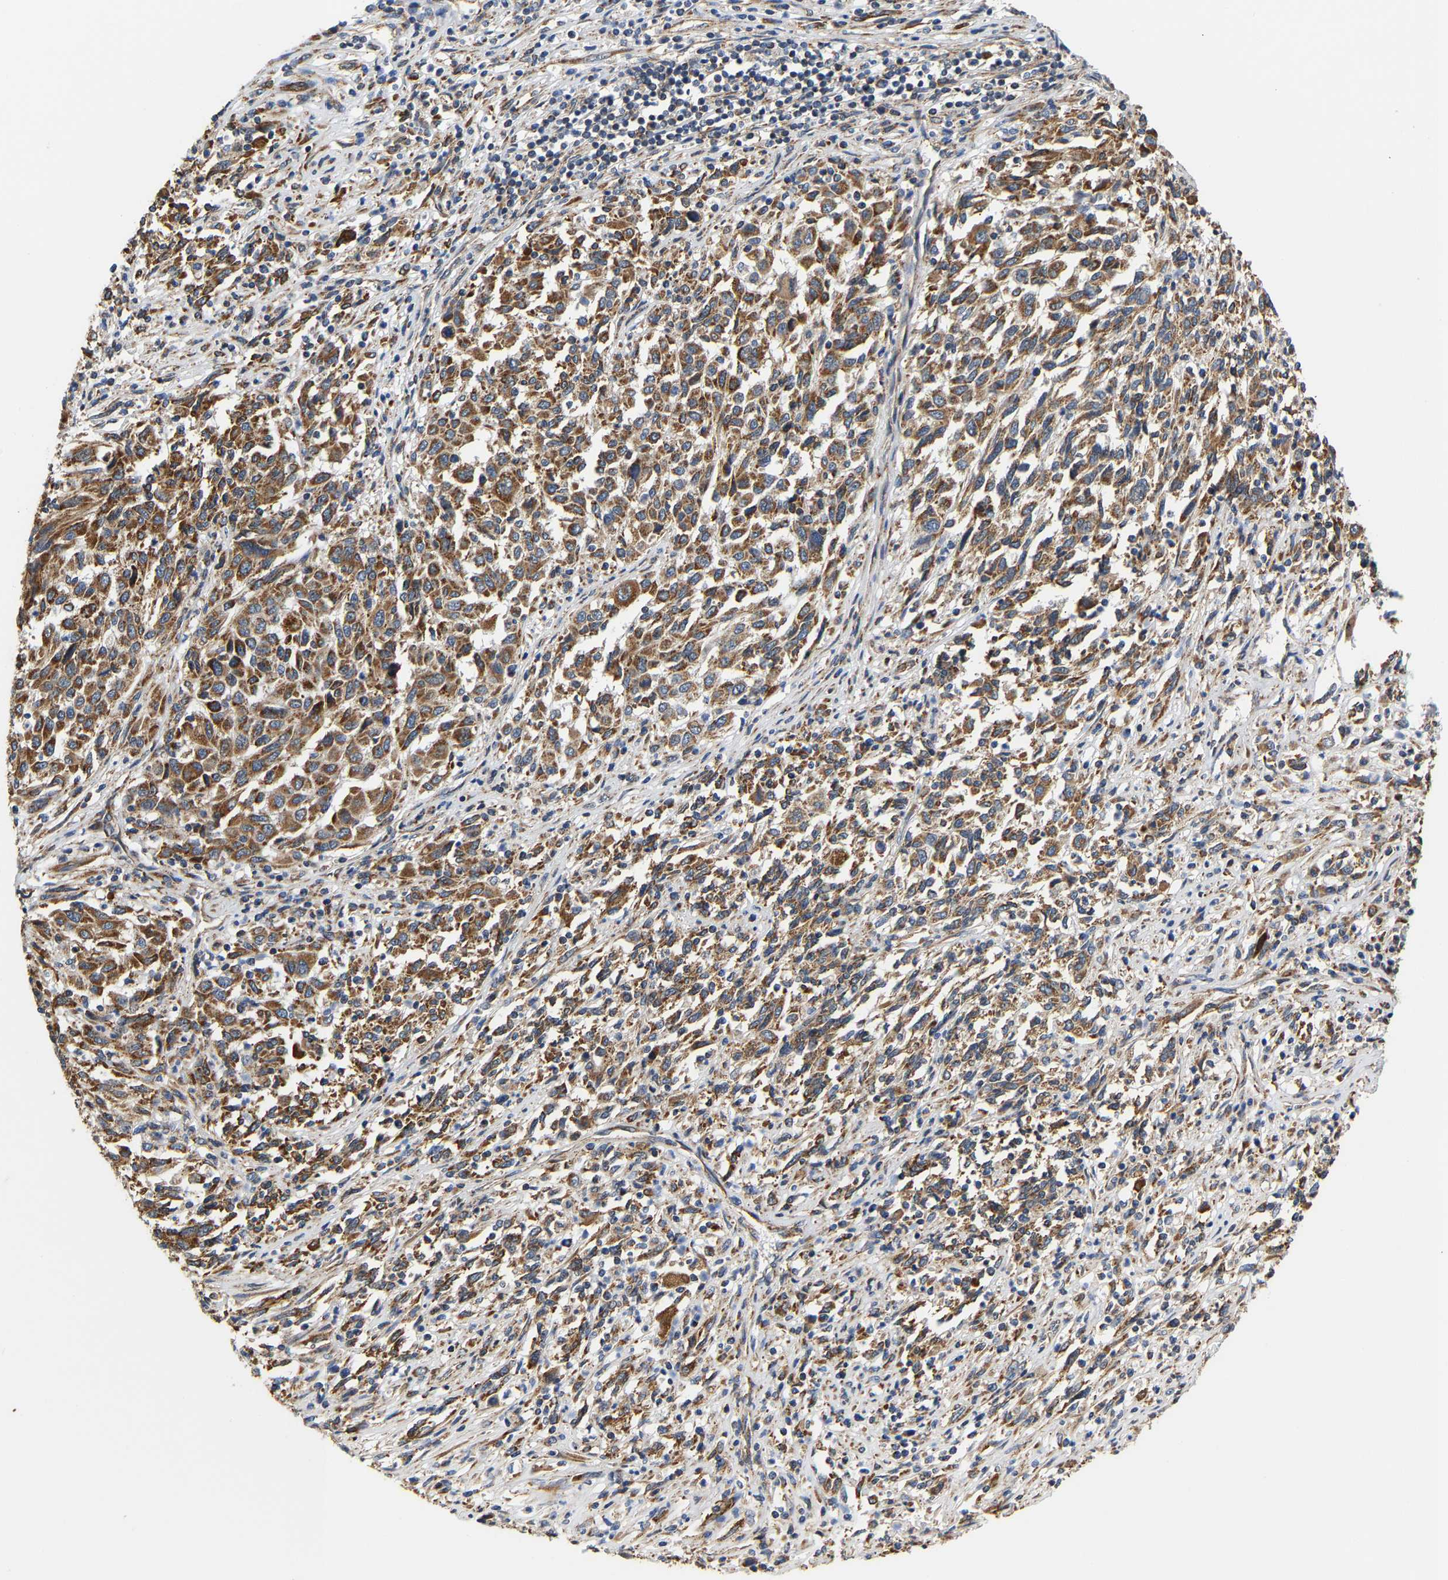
{"staining": {"intensity": "strong", "quantity": ">75%", "location": "cytoplasmic/membranous"}, "tissue": "melanoma", "cell_type": "Tumor cells", "image_type": "cancer", "snomed": [{"axis": "morphology", "description": "Malignant melanoma, Metastatic site"}, {"axis": "topography", "description": "Lymph node"}], "caption": "Melanoma tissue shows strong cytoplasmic/membranous staining in about >75% of tumor cells, visualized by immunohistochemistry.", "gene": "TMEM168", "patient": {"sex": "male", "age": 61}}